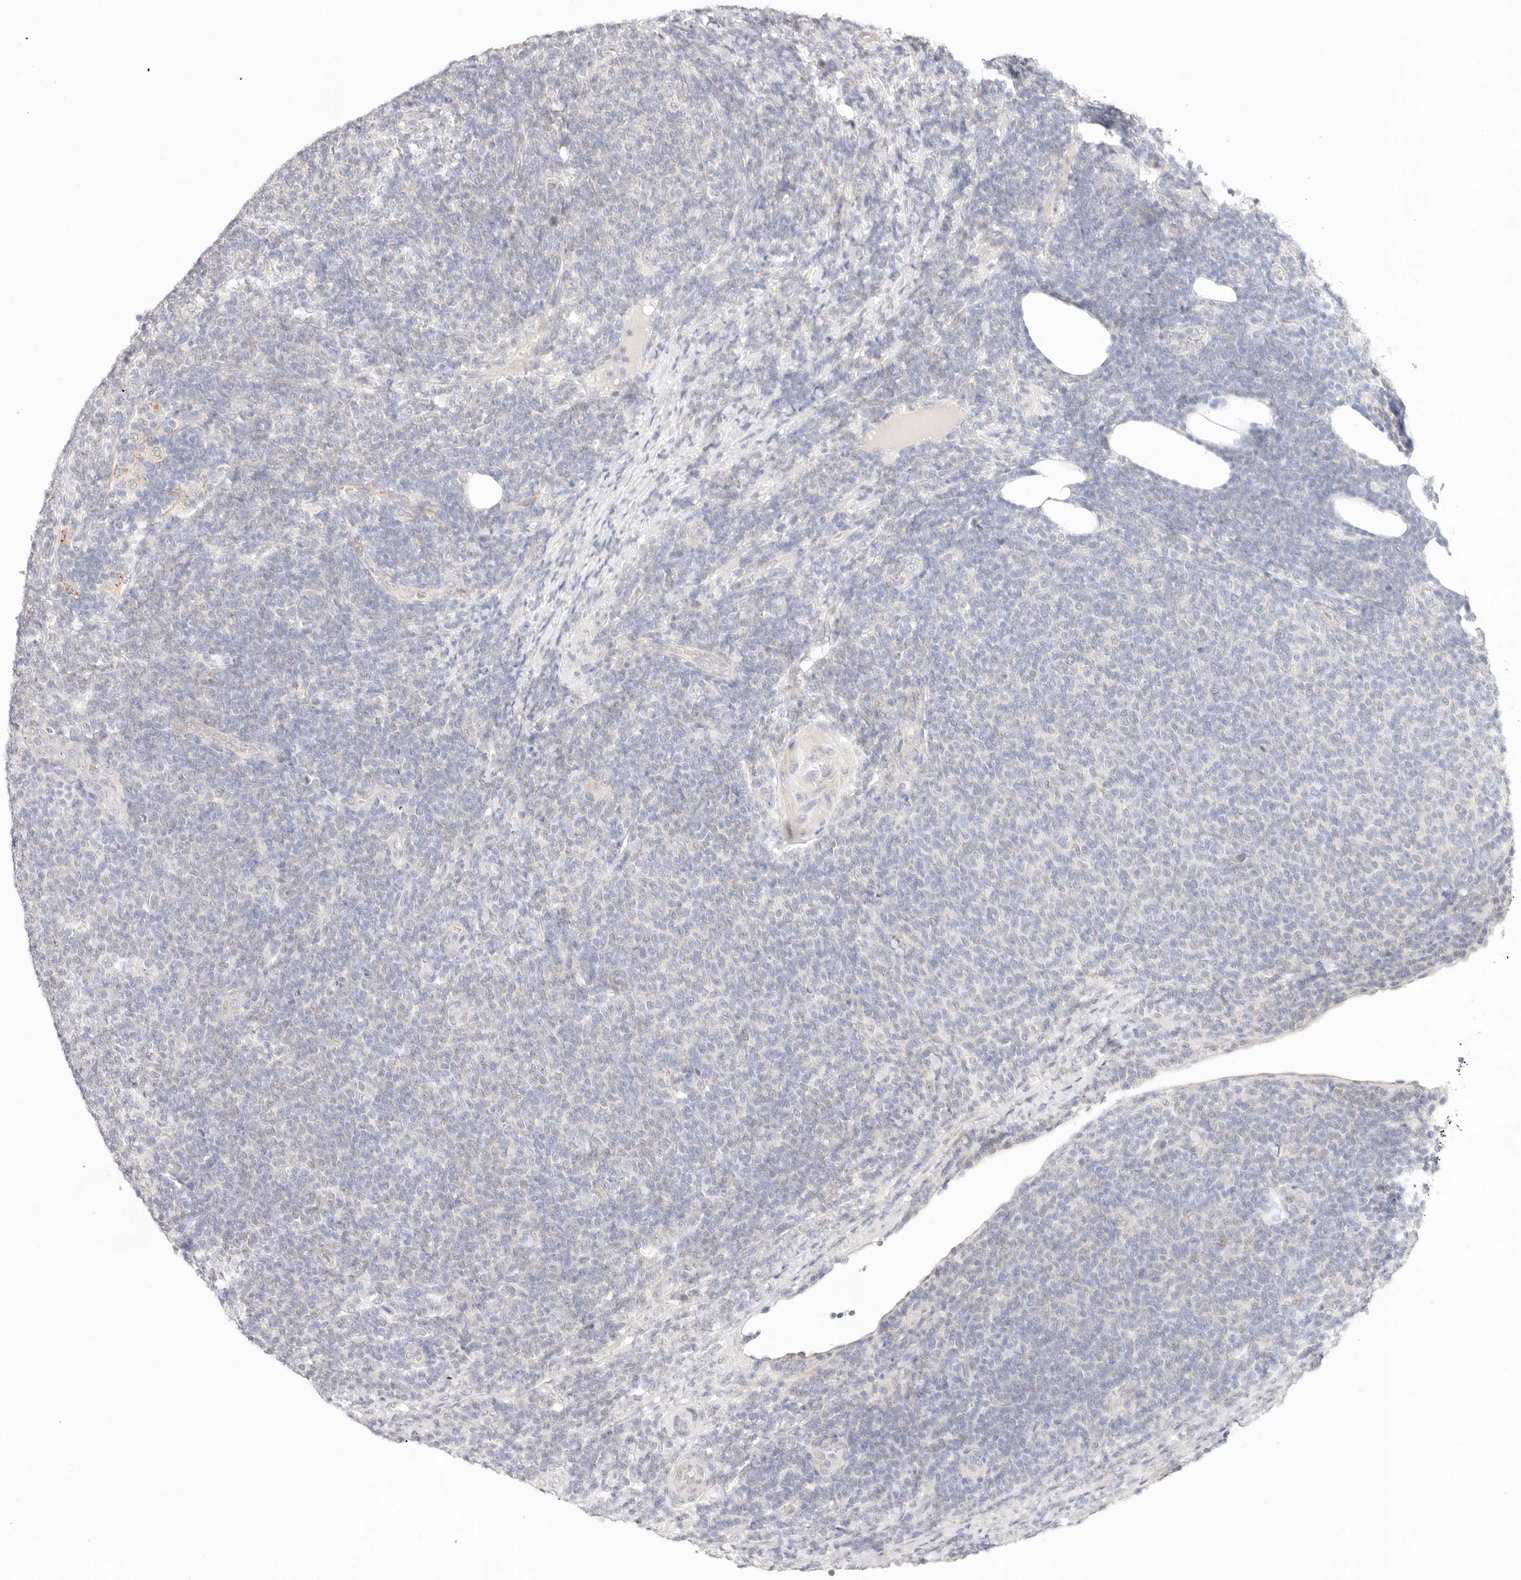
{"staining": {"intensity": "negative", "quantity": "none", "location": "none"}, "tissue": "lymphoma", "cell_type": "Tumor cells", "image_type": "cancer", "snomed": [{"axis": "morphology", "description": "Malignant lymphoma, non-Hodgkin's type, Low grade"}, {"axis": "topography", "description": "Lymph node"}], "caption": "The immunohistochemistry histopathology image has no significant staining in tumor cells of lymphoma tissue.", "gene": "GPR156", "patient": {"sex": "male", "age": 66}}